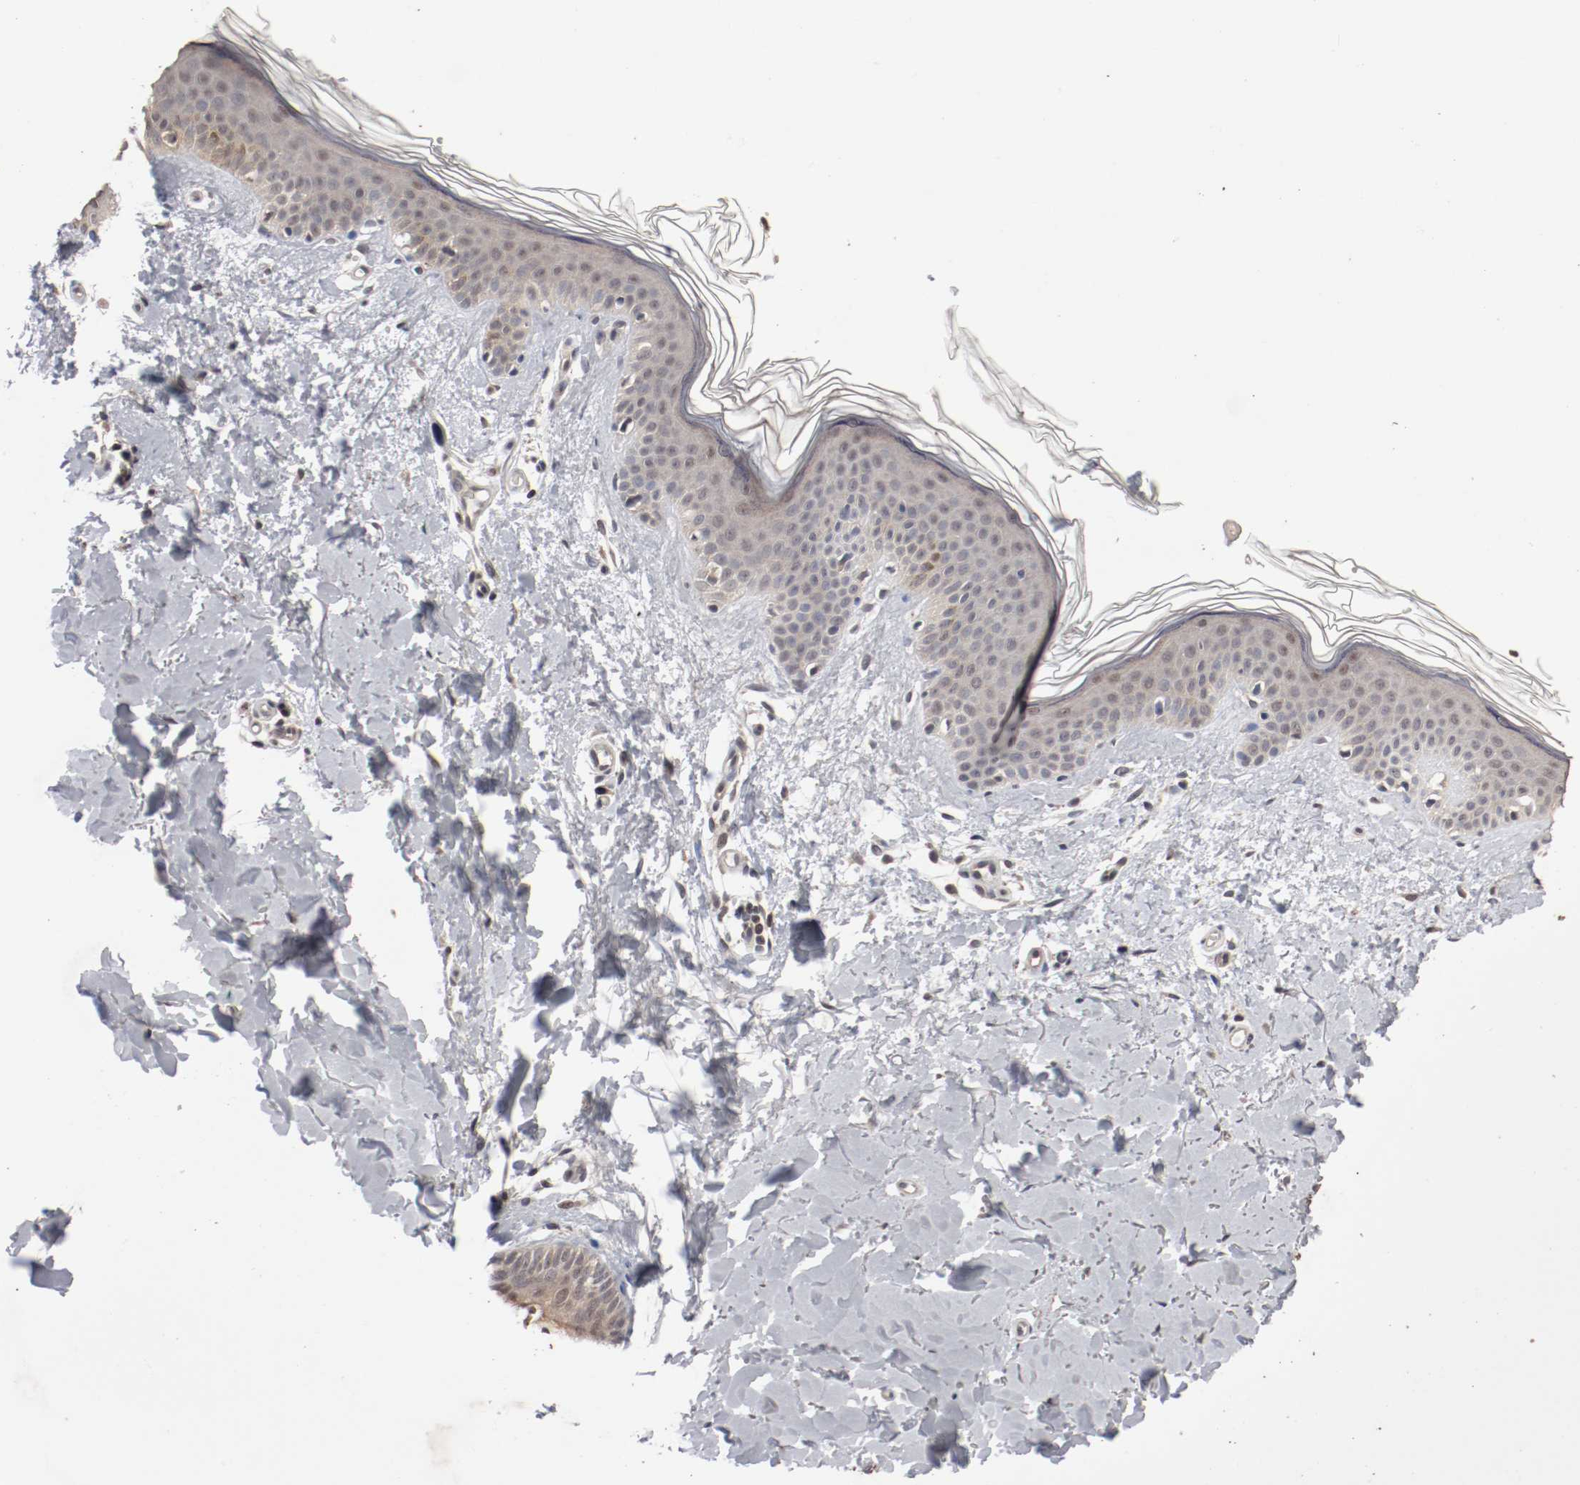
{"staining": {"intensity": "weak", "quantity": "25%-75%", "location": "cytoplasmic/membranous"}, "tissue": "skin", "cell_type": "Fibroblasts", "image_type": "normal", "snomed": [{"axis": "morphology", "description": "Normal tissue, NOS"}, {"axis": "topography", "description": "Skin"}], "caption": "Normal skin demonstrates weak cytoplasmic/membranous expression in approximately 25%-75% of fibroblasts Nuclei are stained in blue..", "gene": "CSNK2B", "patient": {"sex": "female", "age": 56}}